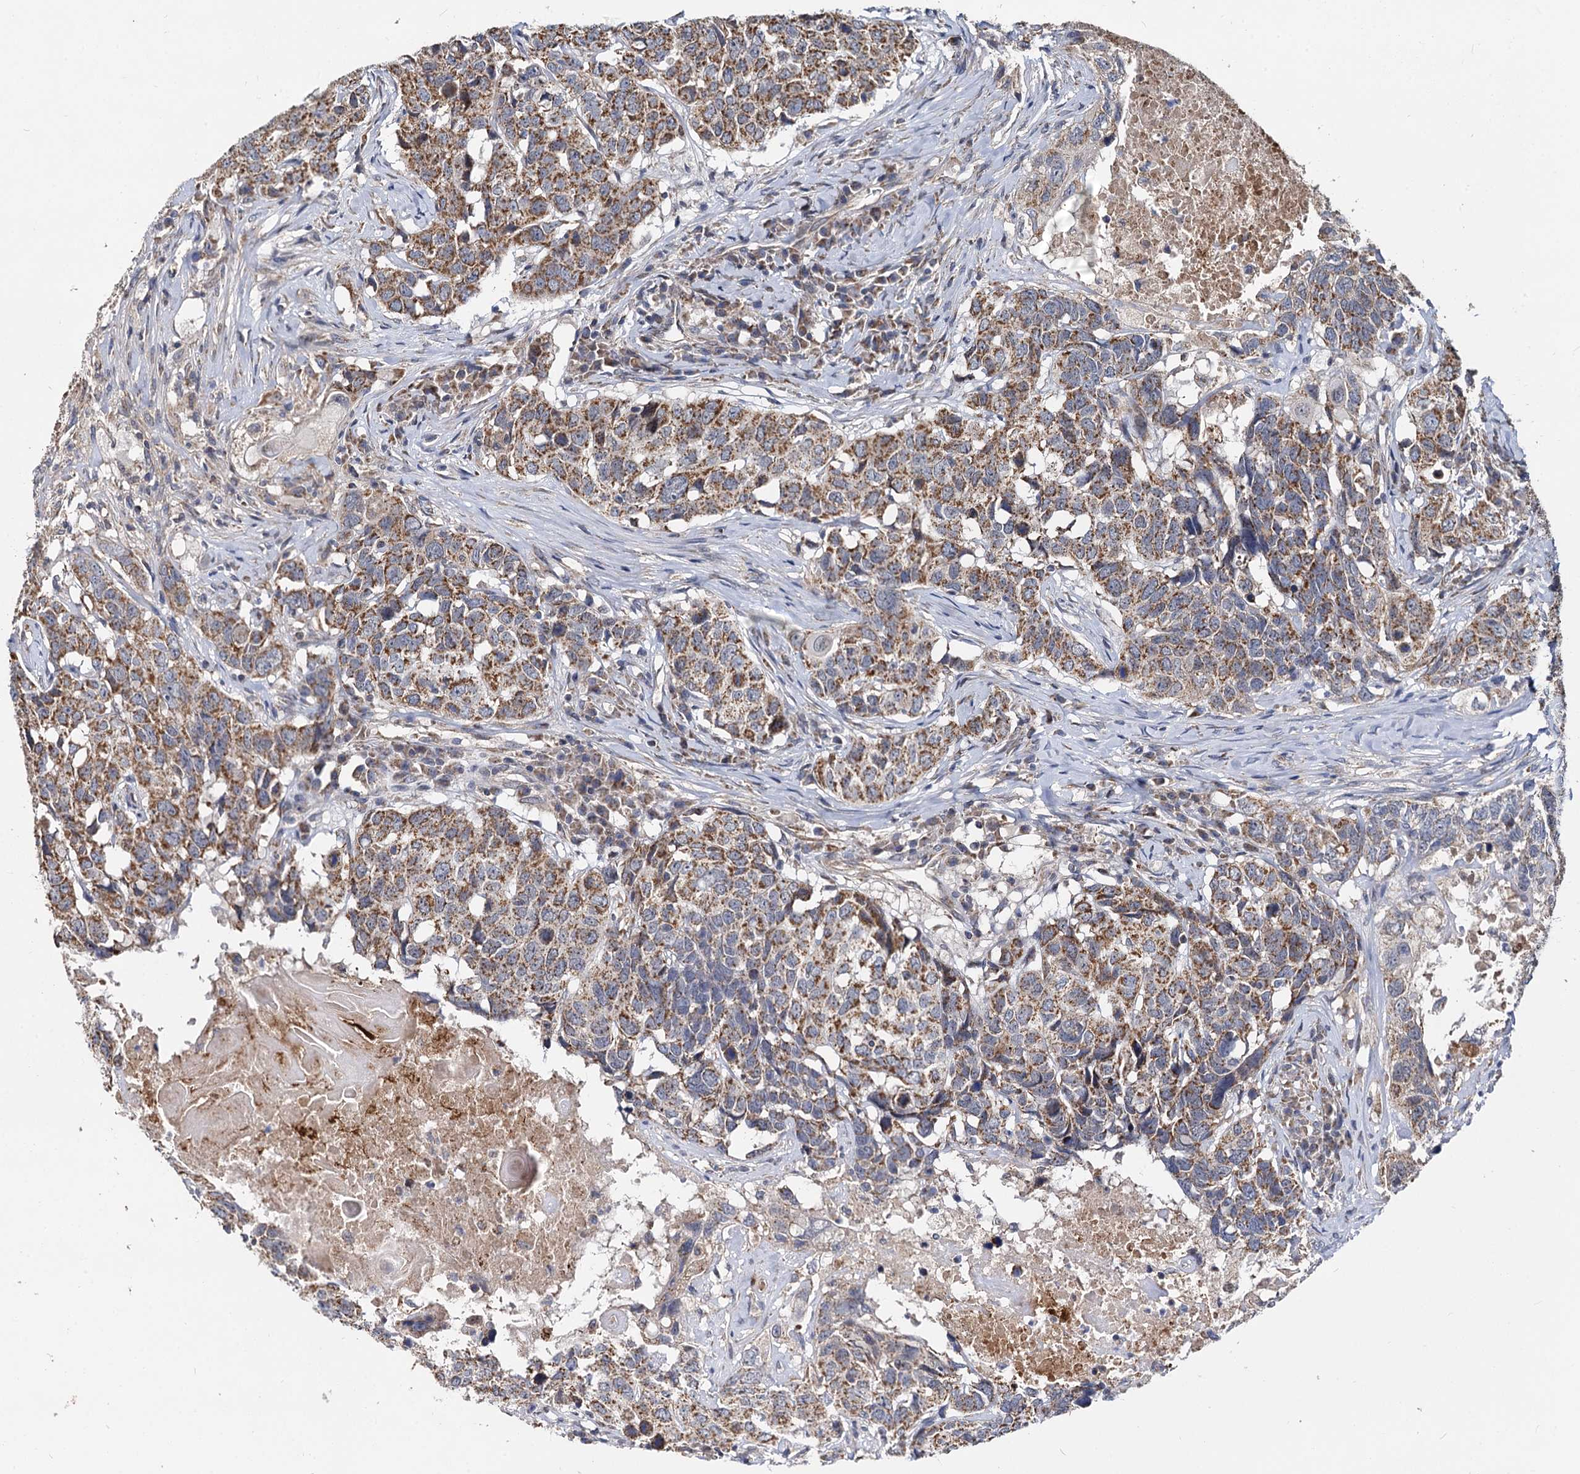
{"staining": {"intensity": "moderate", "quantity": ">75%", "location": "cytoplasmic/membranous"}, "tissue": "head and neck cancer", "cell_type": "Tumor cells", "image_type": "cancer", "snomed": [{"axis": "morphology", "description": "Squamous cell carcinoma, NOS"}, {"axis": "topography", "description": "Head-Neck"}], "caption": "Immunohistochemical staining of human head and neck squamous cell carcinoma displays medium levels of moderate cytoplasmic/membranous staining in about >75% of tumor cells.", "gene": "SPRYD3", "patient": {"sex": "male", "age": 66}}